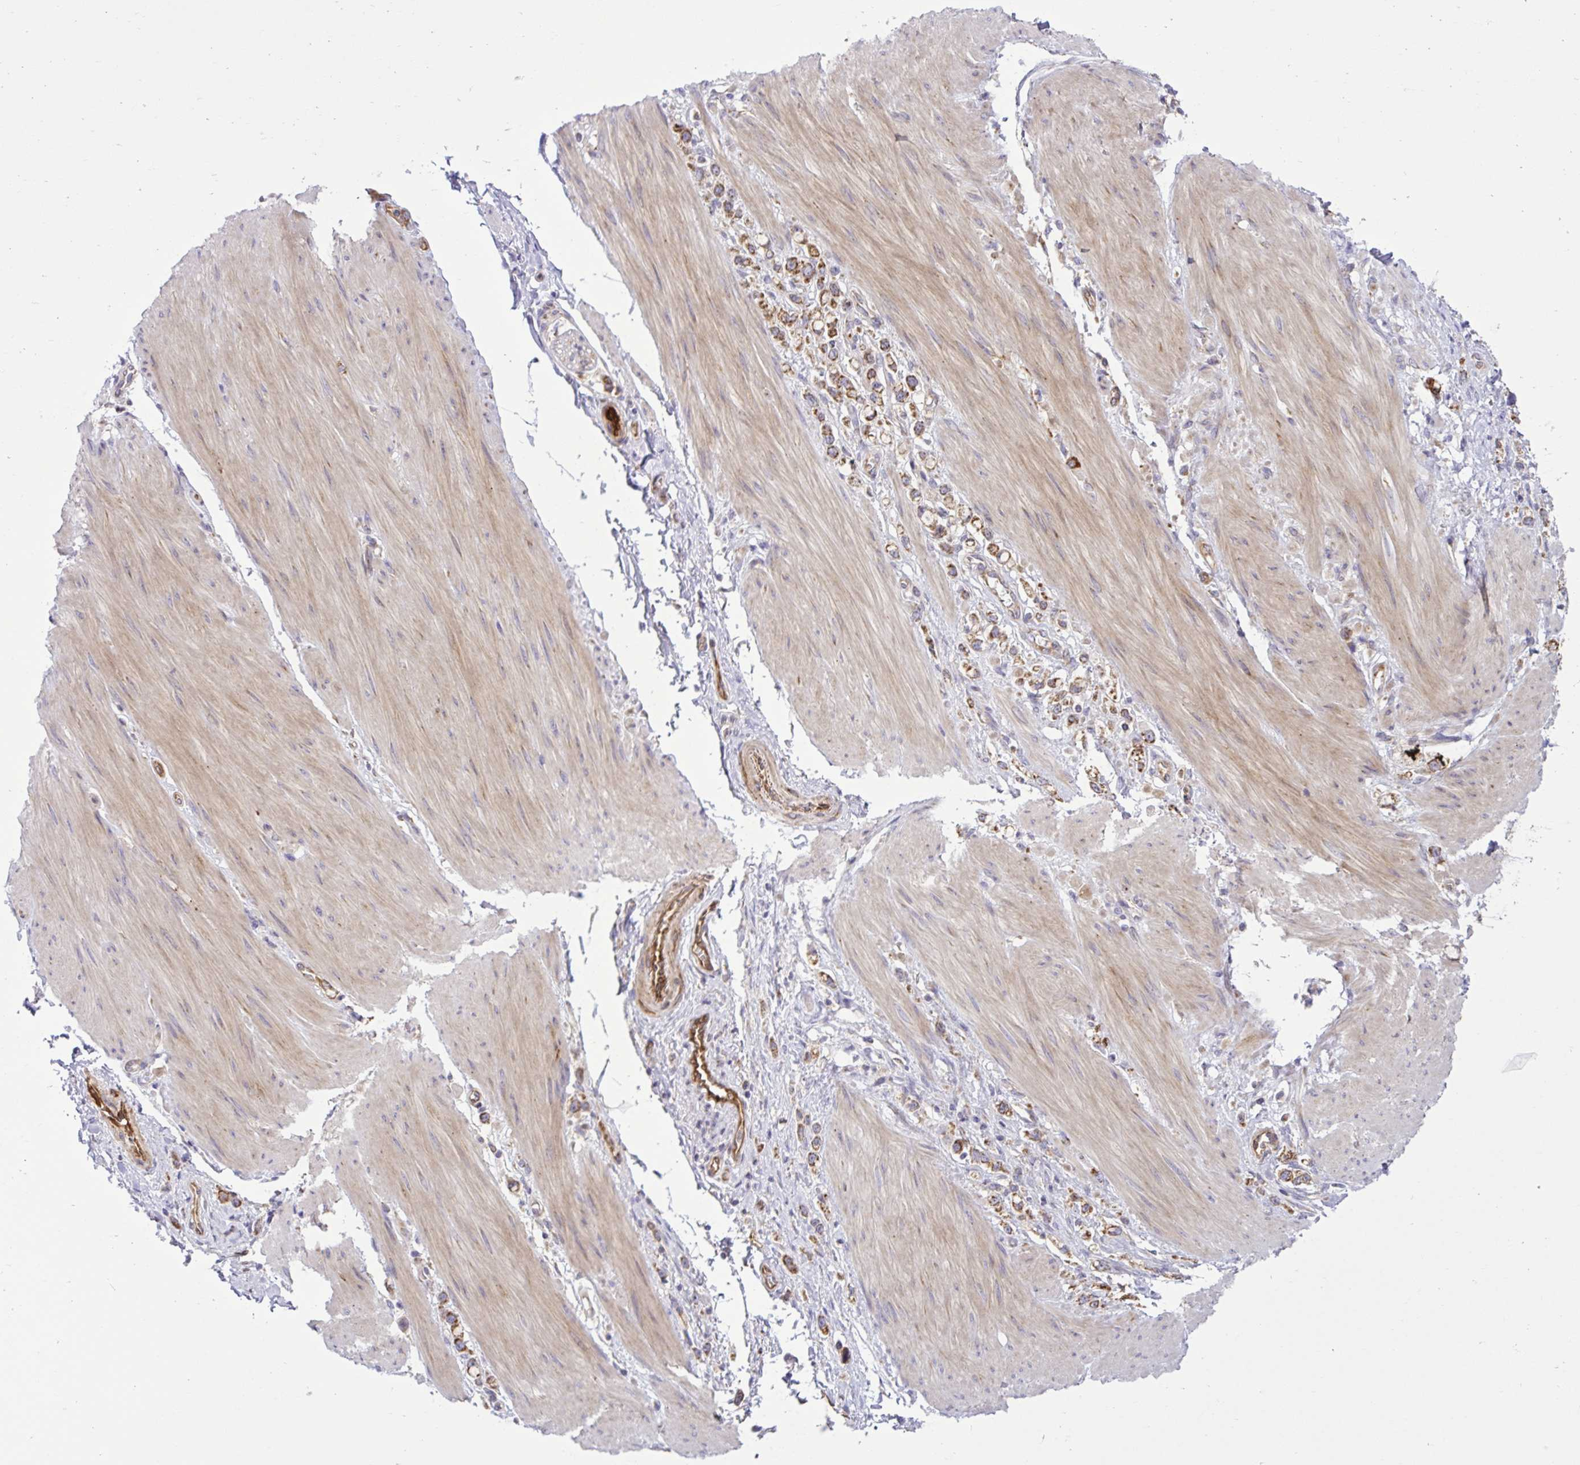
{"staining": {"intensity": "moderate", "quantity": ">75%", "location": "cytoplasmic/membranous"}, "tissue": "stomach cancer", "cell_type": "Tumor cells", "image_type": "cancer", "snomed": [{"axis": "morphology", "description": "Adenocarcinoma, NOS"}, {"axis": "topography", "description": "Stomach"}], "caption": "An image of human adenocarcinoma (stomach) stained for a protein demonstrates moderate cytoplasmic/membranous brown staining in tumor cells. Using DAB (brown) and hematoxylin (blue) stains, captured at high magnification using brightfield microscopy.", "gene": "LIMS1", "patient": {"sex": "female", "age": 65}}